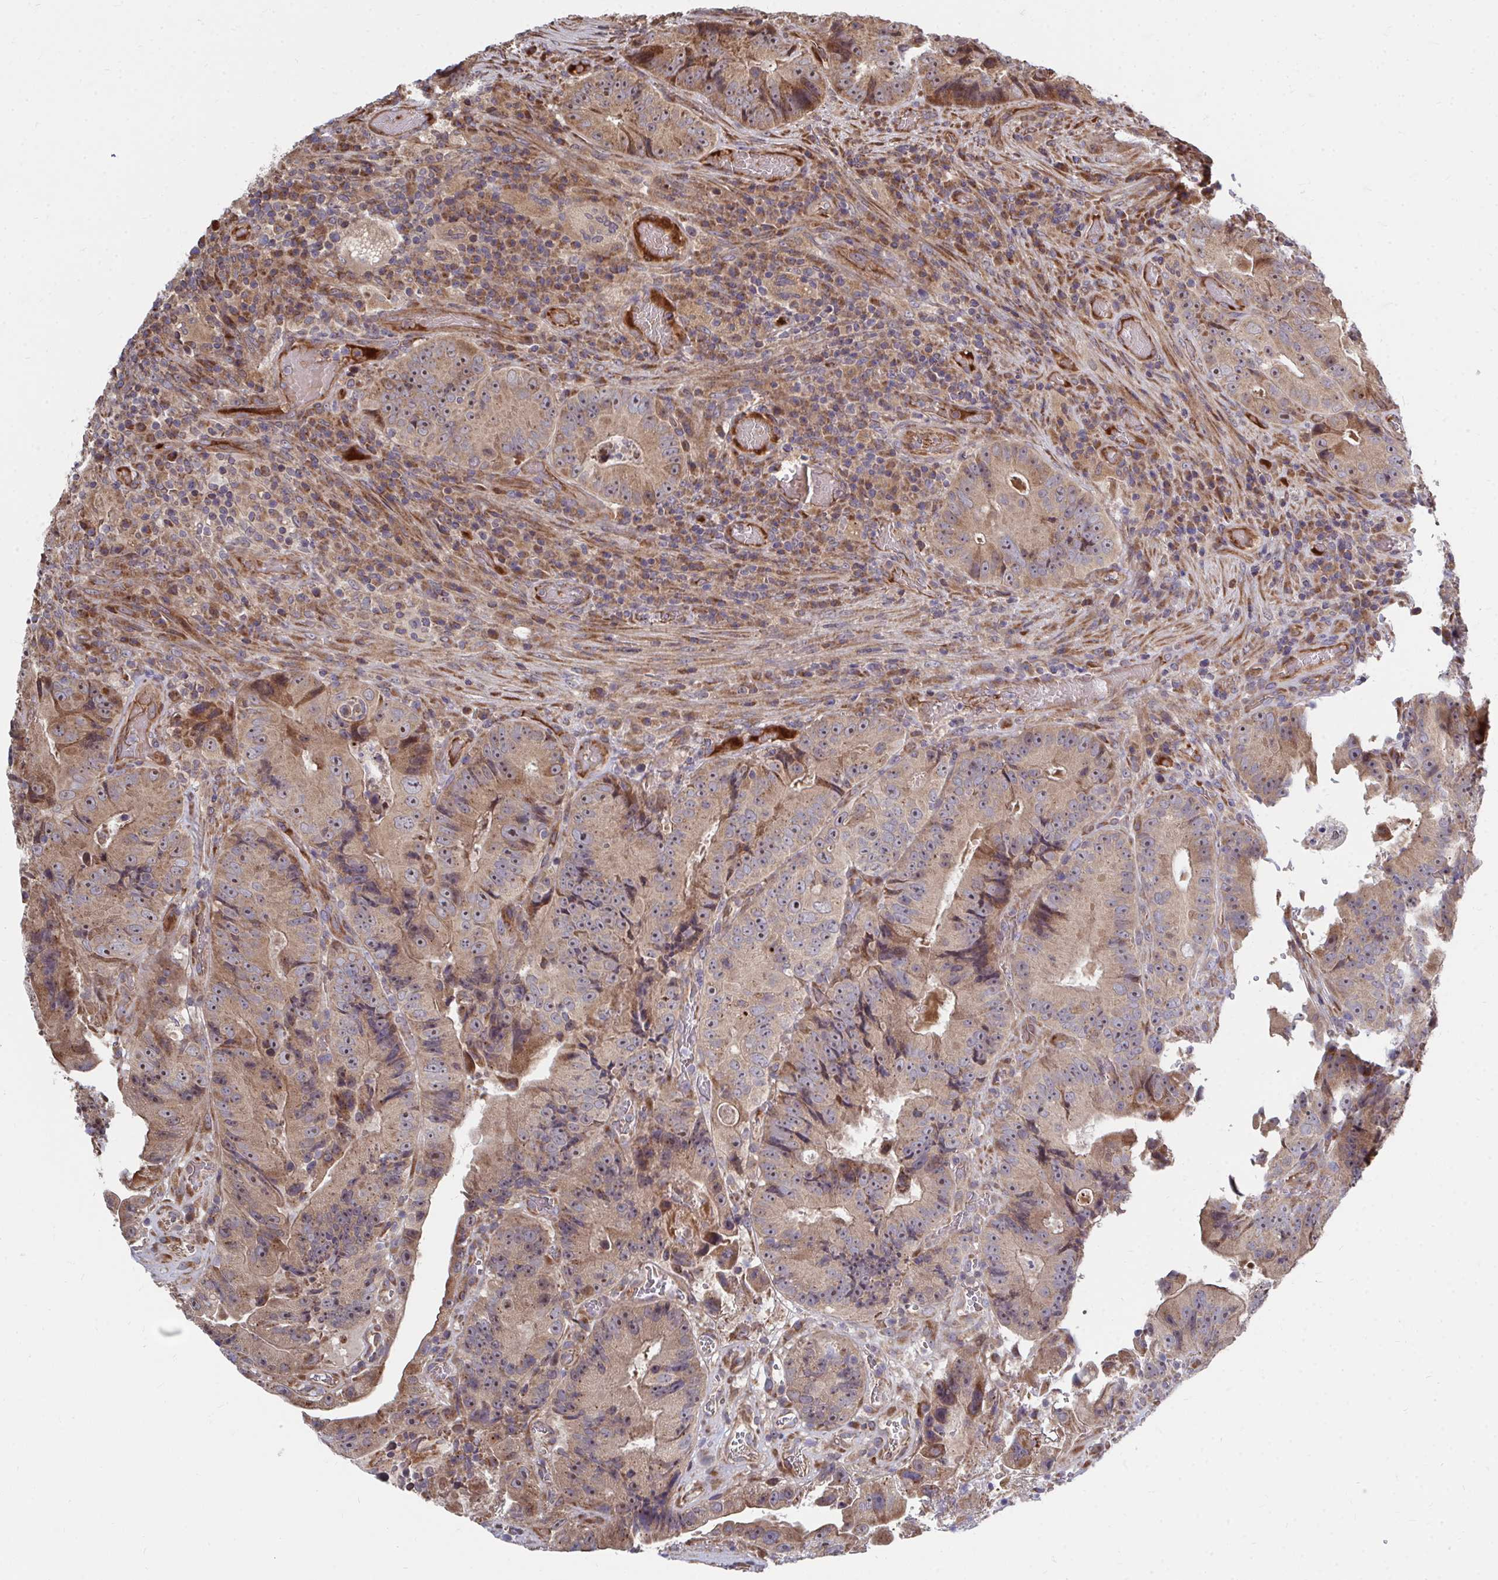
{"staining": {"intensity": "moderate", "quantity": ">75%", "location": "cytoplasmic/membranous,nuclear"}, "tissue": "colorectal cancer", "cell_type": "Tumor cells", "image_type": "cancer", "snomed": [{"axis": "morphology", "description": "Adenocarcinoma, NOS"}, {"axis": "topography", "description": "Colon"}], "caption": "Colorectal cancer was stained to show a protein in brown. There is medium levels of moderate cytoplasmic/membranous and nuclear staining in about >75% of tumor cells. (brown staining indicates protein expression, while blue staining denotes nuclei).", "gene": "FAM89A", "patient": {"sex": "female", "age": 86}}